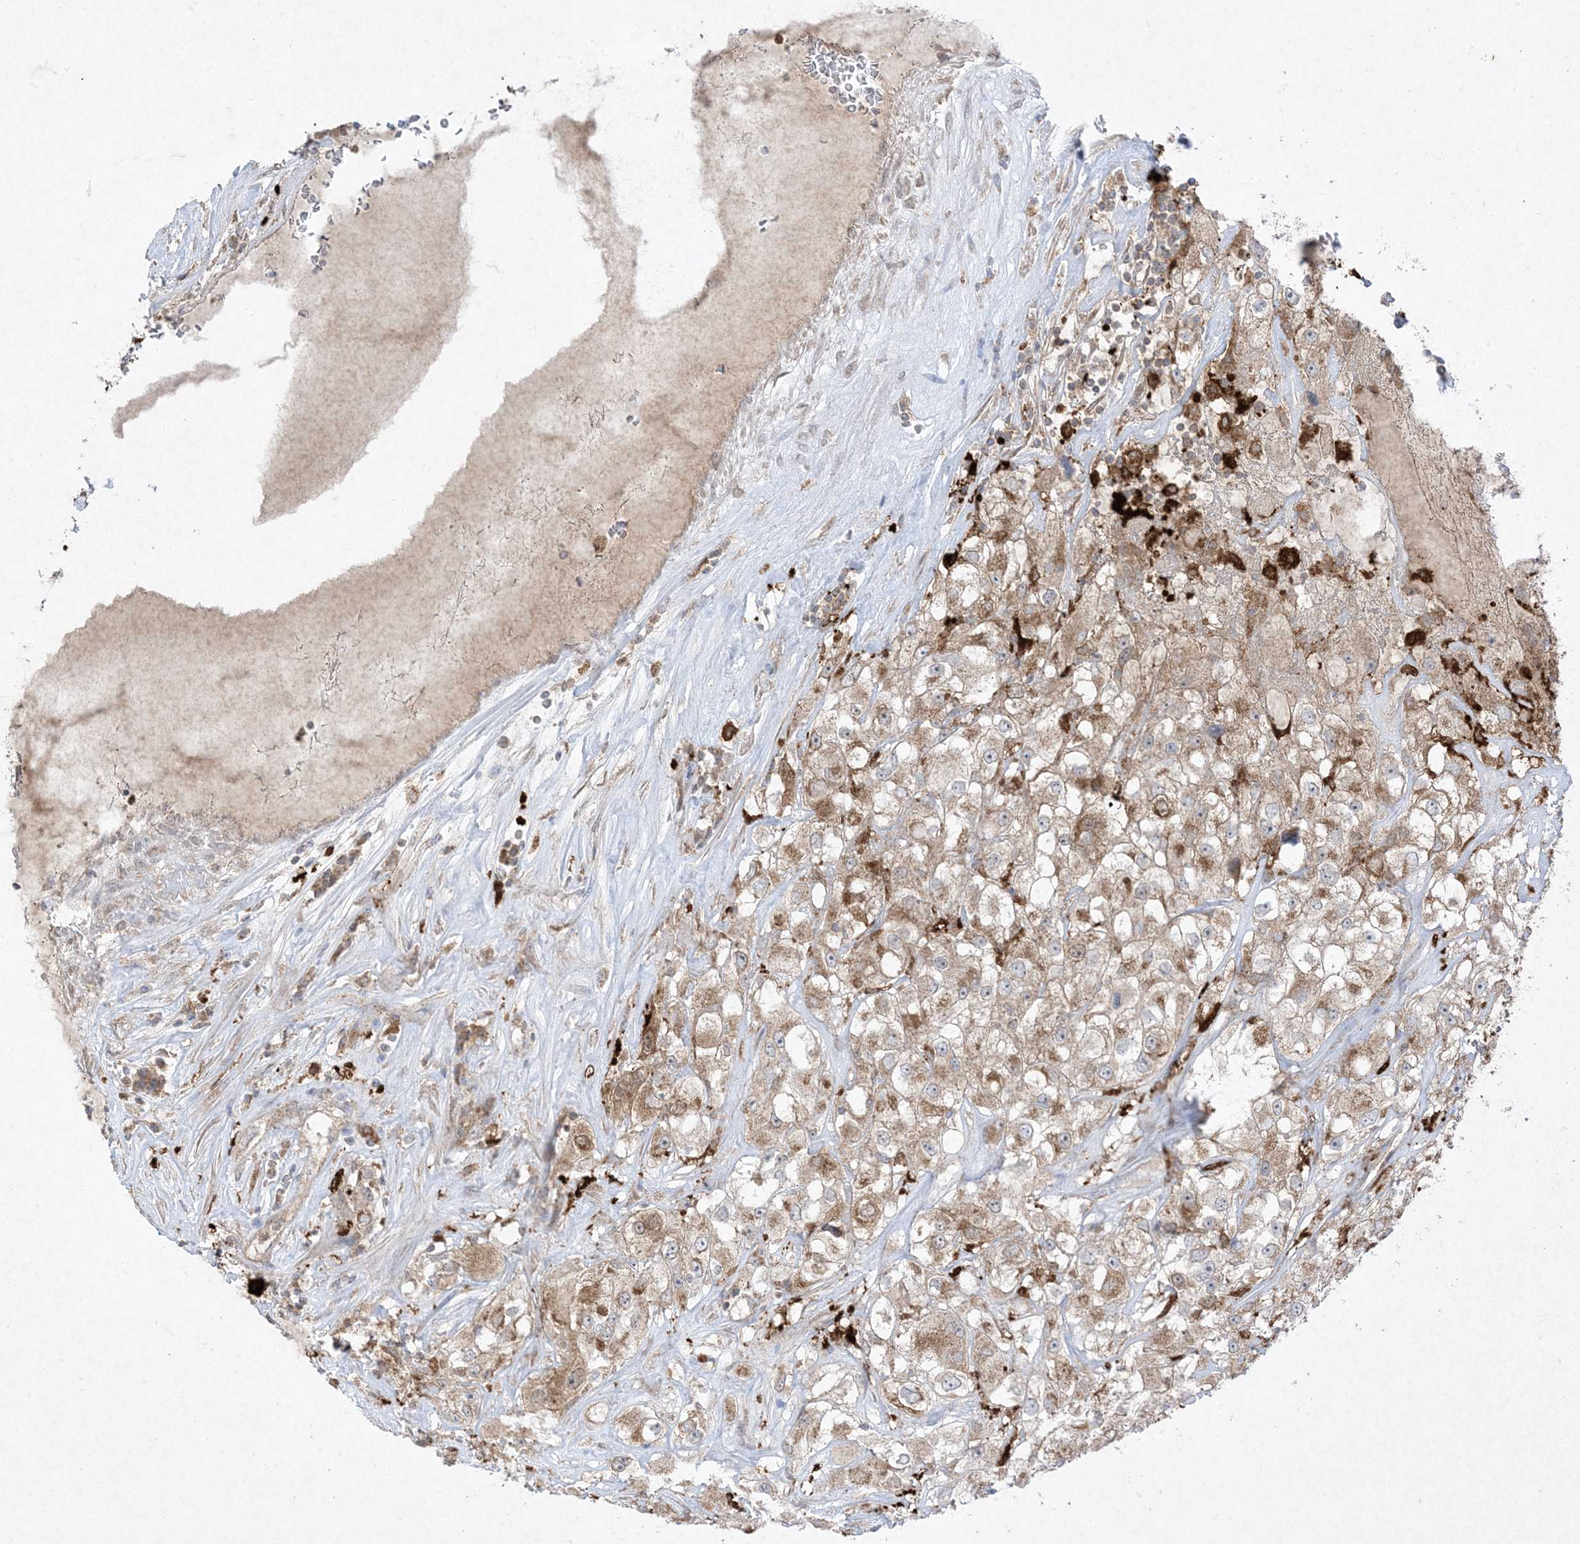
{"staining": {"intensity": "moderate", "quantity": ">75%", "location": "cytoplasmic/membranous"}, "tissue": "renal cancer", "cell_type": "Tumor cells", "image_type": "cancer", "snomed": [{"axis": "morphology", "description": "Adenocarcinoma, NOS"}, {"axis": "topography", "description": "Kidney"}], "caption": "A medium amount of moderate cytoplasmic/membranous staining is identified in about >75% of tumor cells in renal adenocarcinoma tissue. Immunohistochemistry stains the protein in brown and the nuclei are stained blue.", "gene": "UBE2C", "patient": {"sex": "female", "age": 52}}